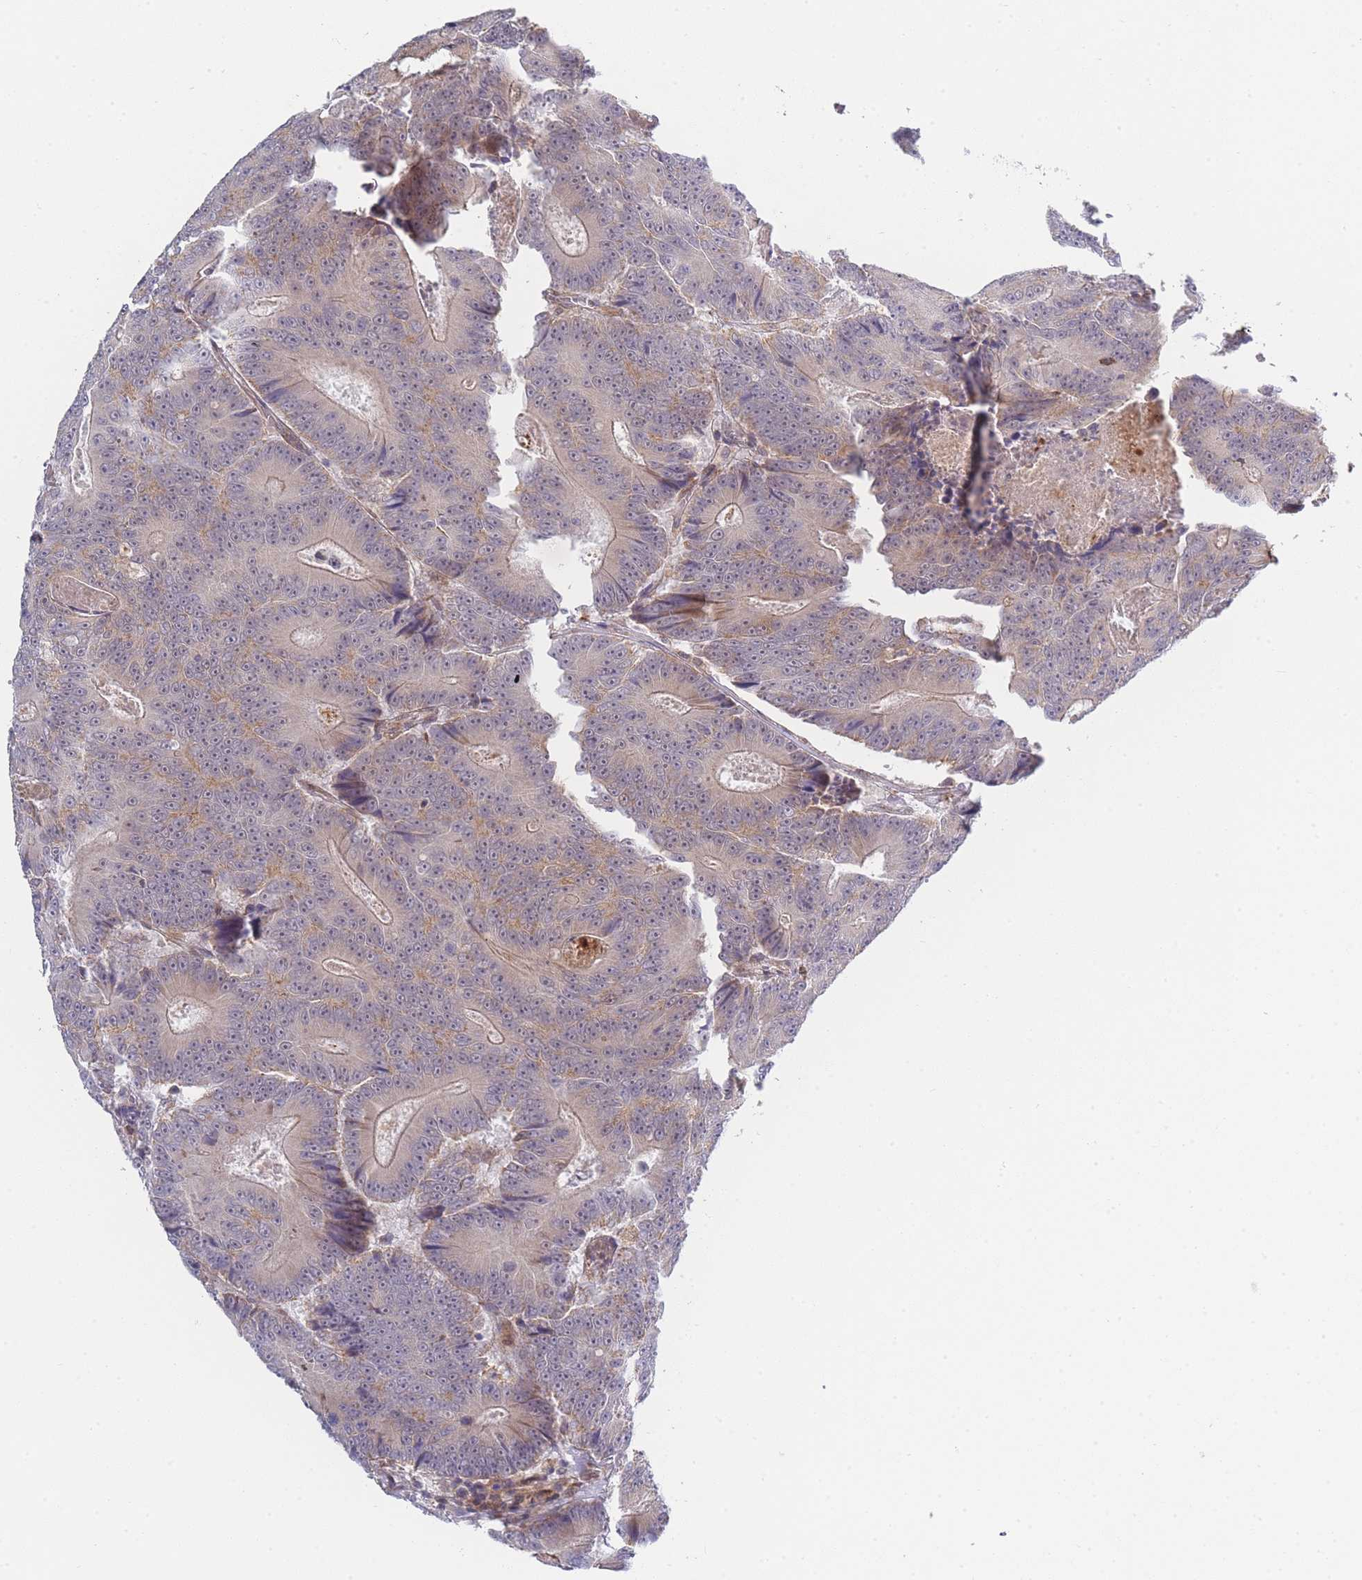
{"staining": {"intensity": "weak", "quantity": "25%-75%", "location": "cytoplasmic/membranous"}, "tissue": "colorectal cancer", "cell_type": "Tumor cells", "image_type": "cancer", "snomed": [{"axis": "morphology", "description": "Adenocarcinoma, NOS"}, {"axis": "topography", "description": "Colon"}], "caption": "A histopathology image of human colorectal cancer stained for a protein displays weak cytoplasmic/membranous brown staining in tumor cells.", "gene": "TRIM26", "patient": {"sex": "male", "age": 83}}